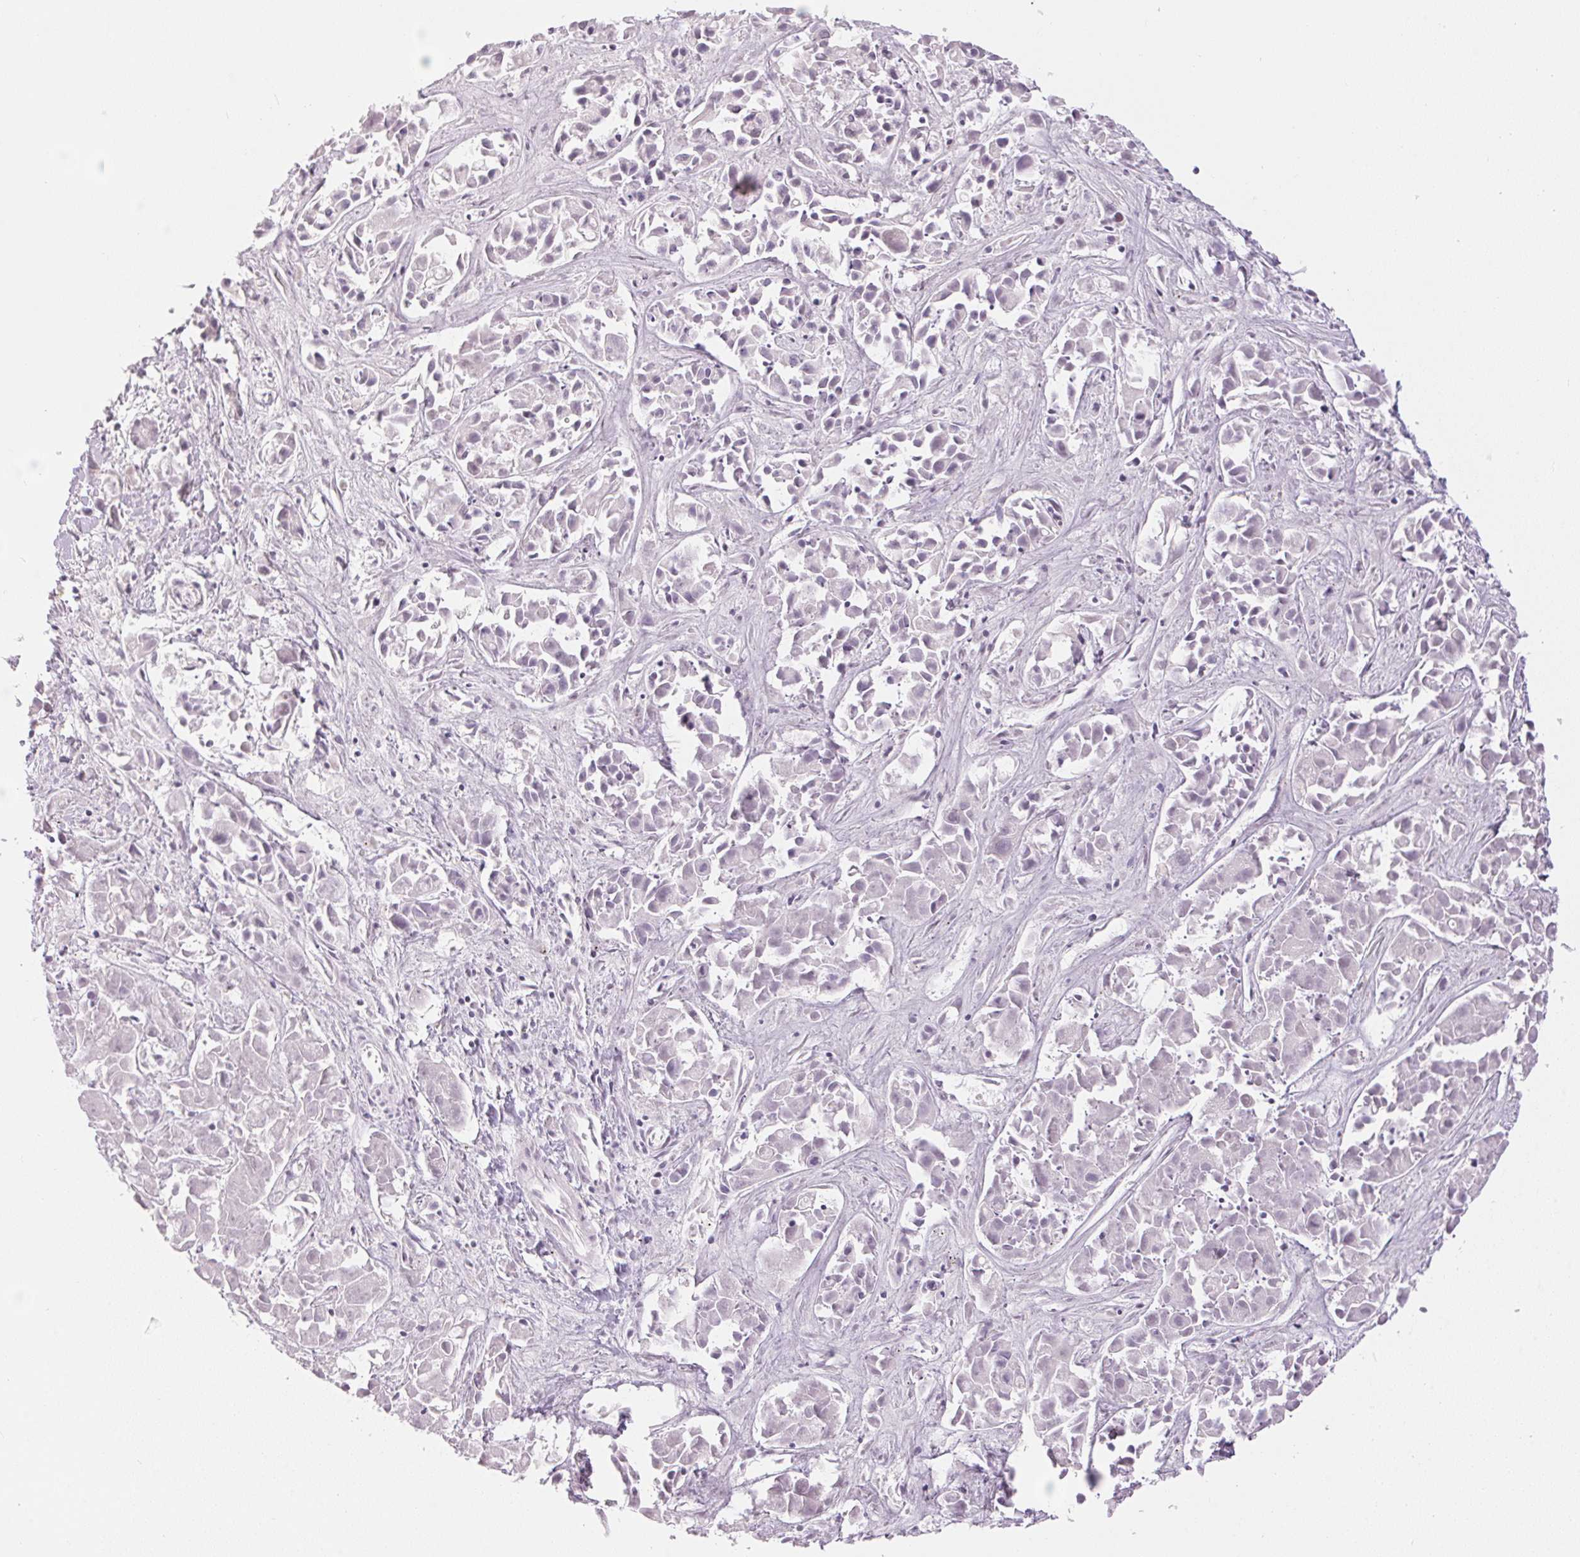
{"staining": {"intensity": "negative", "quantity": "none", "location": "none"}, "tissue": "liver cancer", "cell_type": "Tumor cells", "image_type": "cancer", "snomed": [{"axis": "morphology", "description": "Cholangiocarcinoma"}, {"axis": "topography", "description": "Liver"}], "caption": "IHC of liver cholangiocarcinoma exhibits no expression in tumor cells. The staining is performed using DAB brown chromogen with nuclei counter-stained in using hematoxylin.", "gene": "CADPS", "patient": {"sex": "female", "age": 81}}